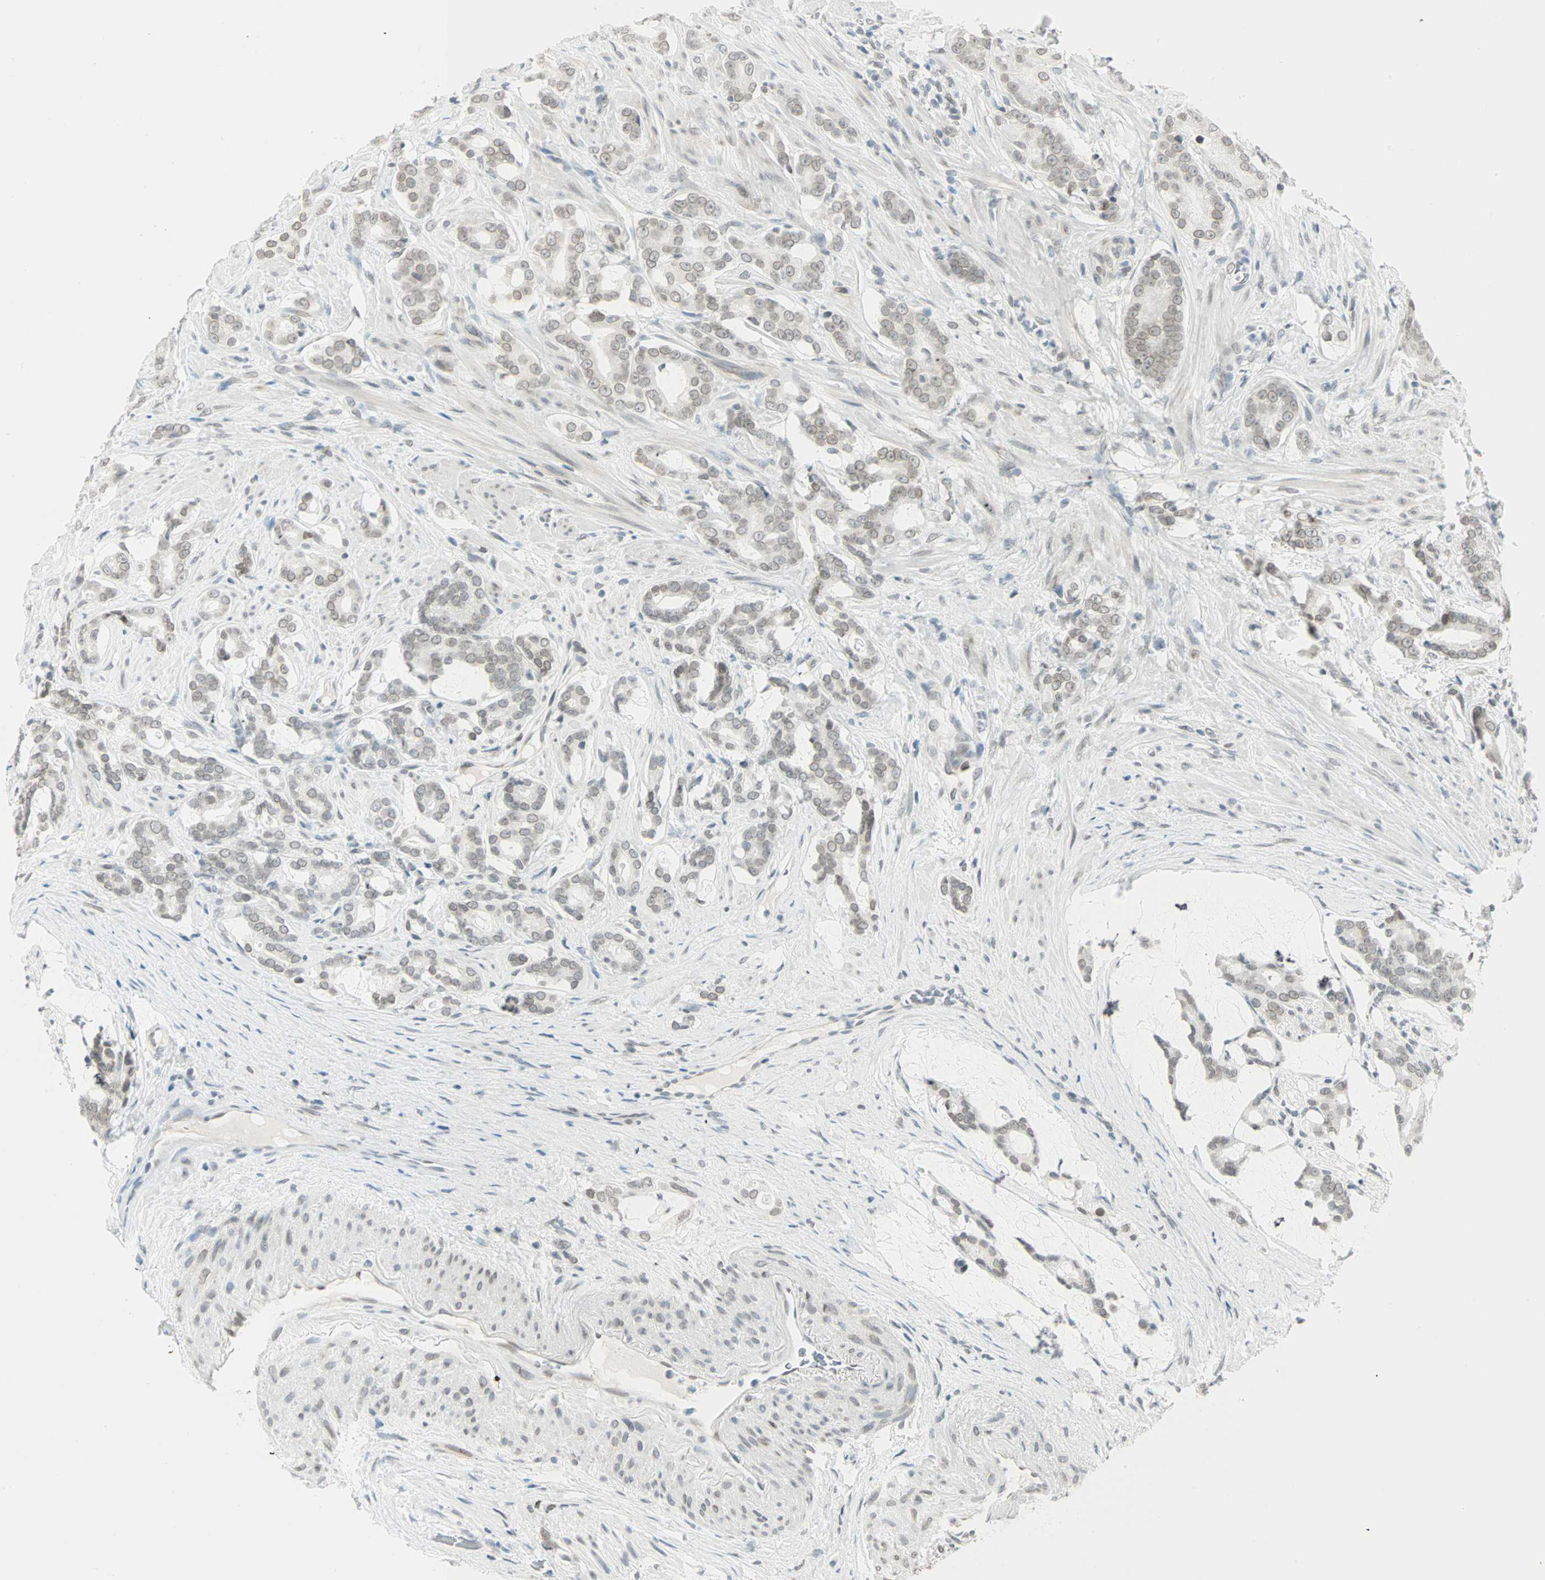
{"staining": {"intensity": "weak", "quantity": "25%-75%", "location": "cytoplasmic/membranous,nuclear"}, "tissue": "prostate cancer", "cell_type": "Tumor cells", "image_type": "cancer", "snomed": [{"axis": "morphology", "description": "Adenocarcinoma, Low grade"}, {"axis": "topography", "description": "Prostate"}], "caption": "Tumor cells reveal low levels of weak cytoplasmic/membranous and nuclear expression in about 25%-75% of cells in human adenocarcinoma (low-grade) (prostate).", "gene": "BCAN", "patient": {"sex": "male", "age": 58}}